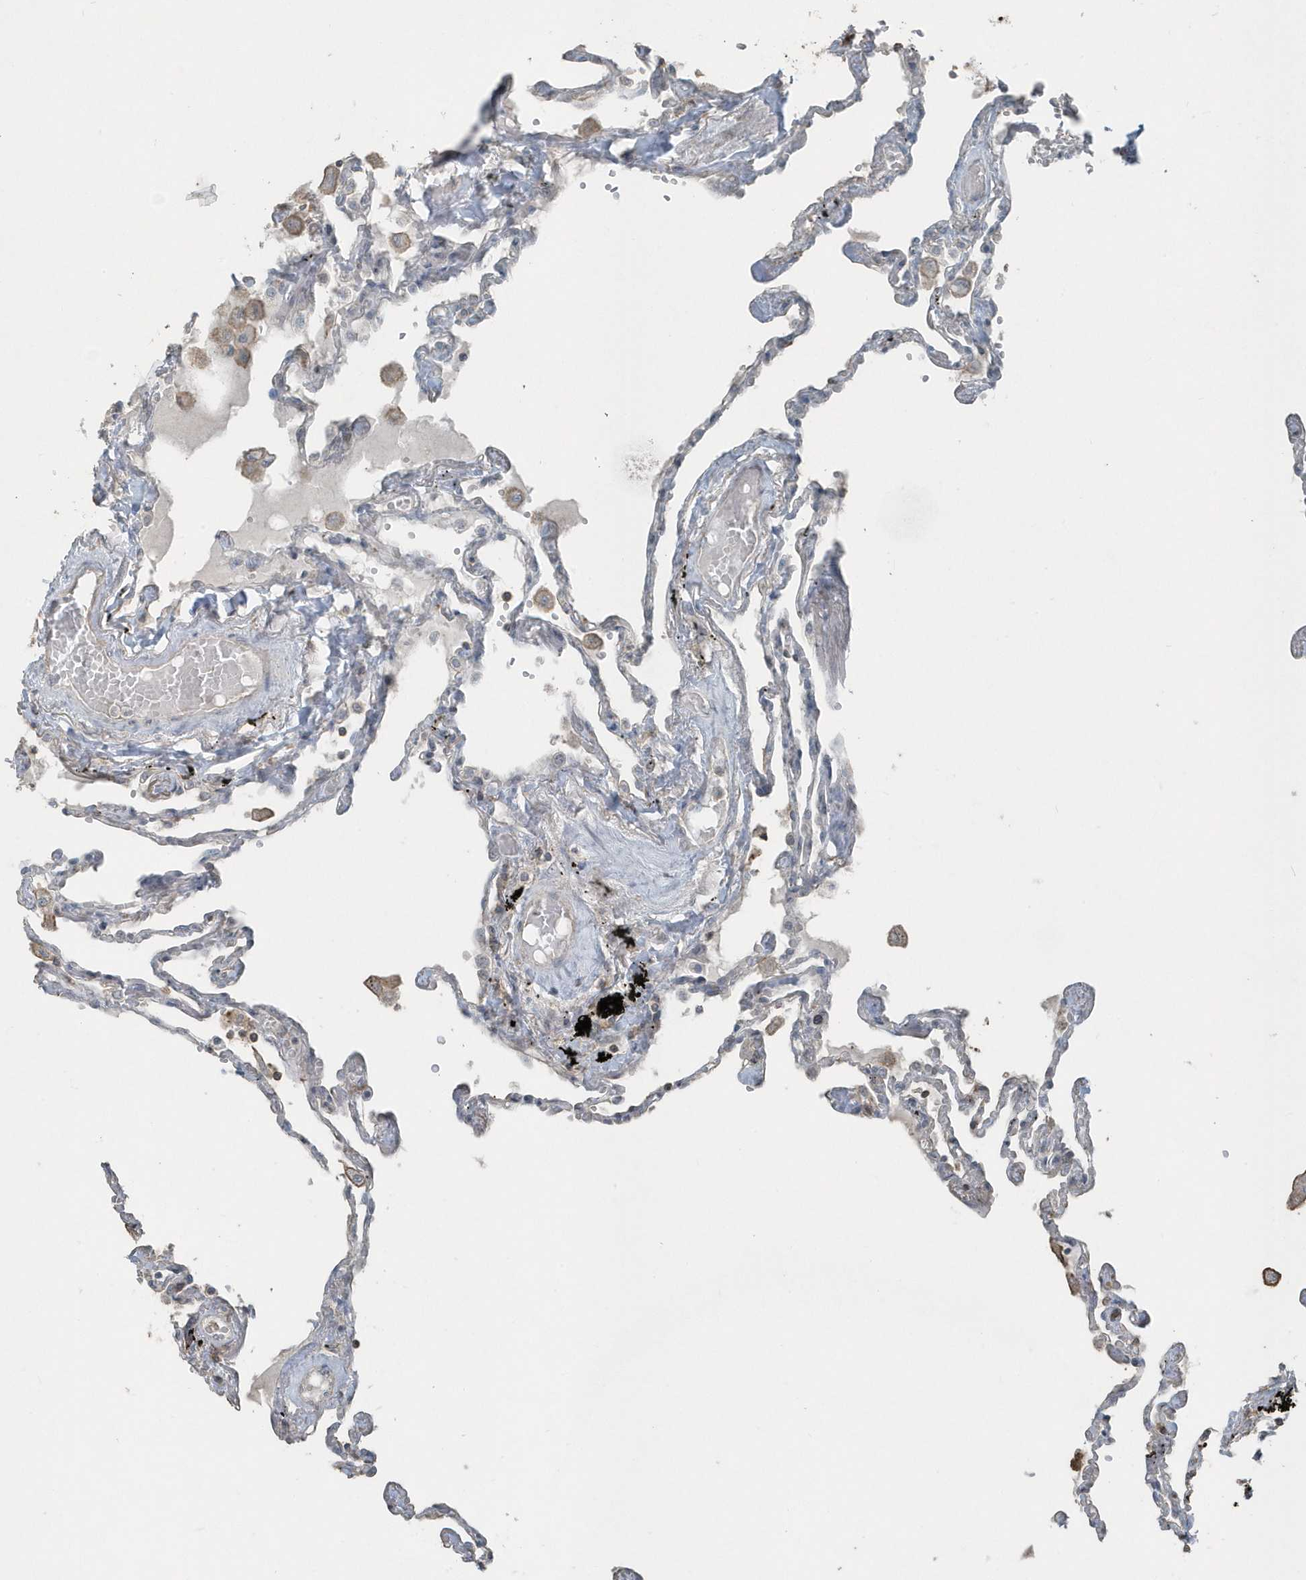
{"staining": {"intensity": "negative", "quantity": "none", "location": "none"}, "tissue": "lung", "cell_type": "Alveolar cells", "image_type": "normal", "snomed": [{"axis": "morphology", "description": "Normal tissue, NOS"}, {"axis": "topography", "description": "Lung"}], "caption": "Immunohistochemistry photomicrograph of benign human lung stained for a protein (brown), which reveals no staining in alveolar cells.", "gene": "ACTC1", "patient": {"sex": "female", "age": 67}}